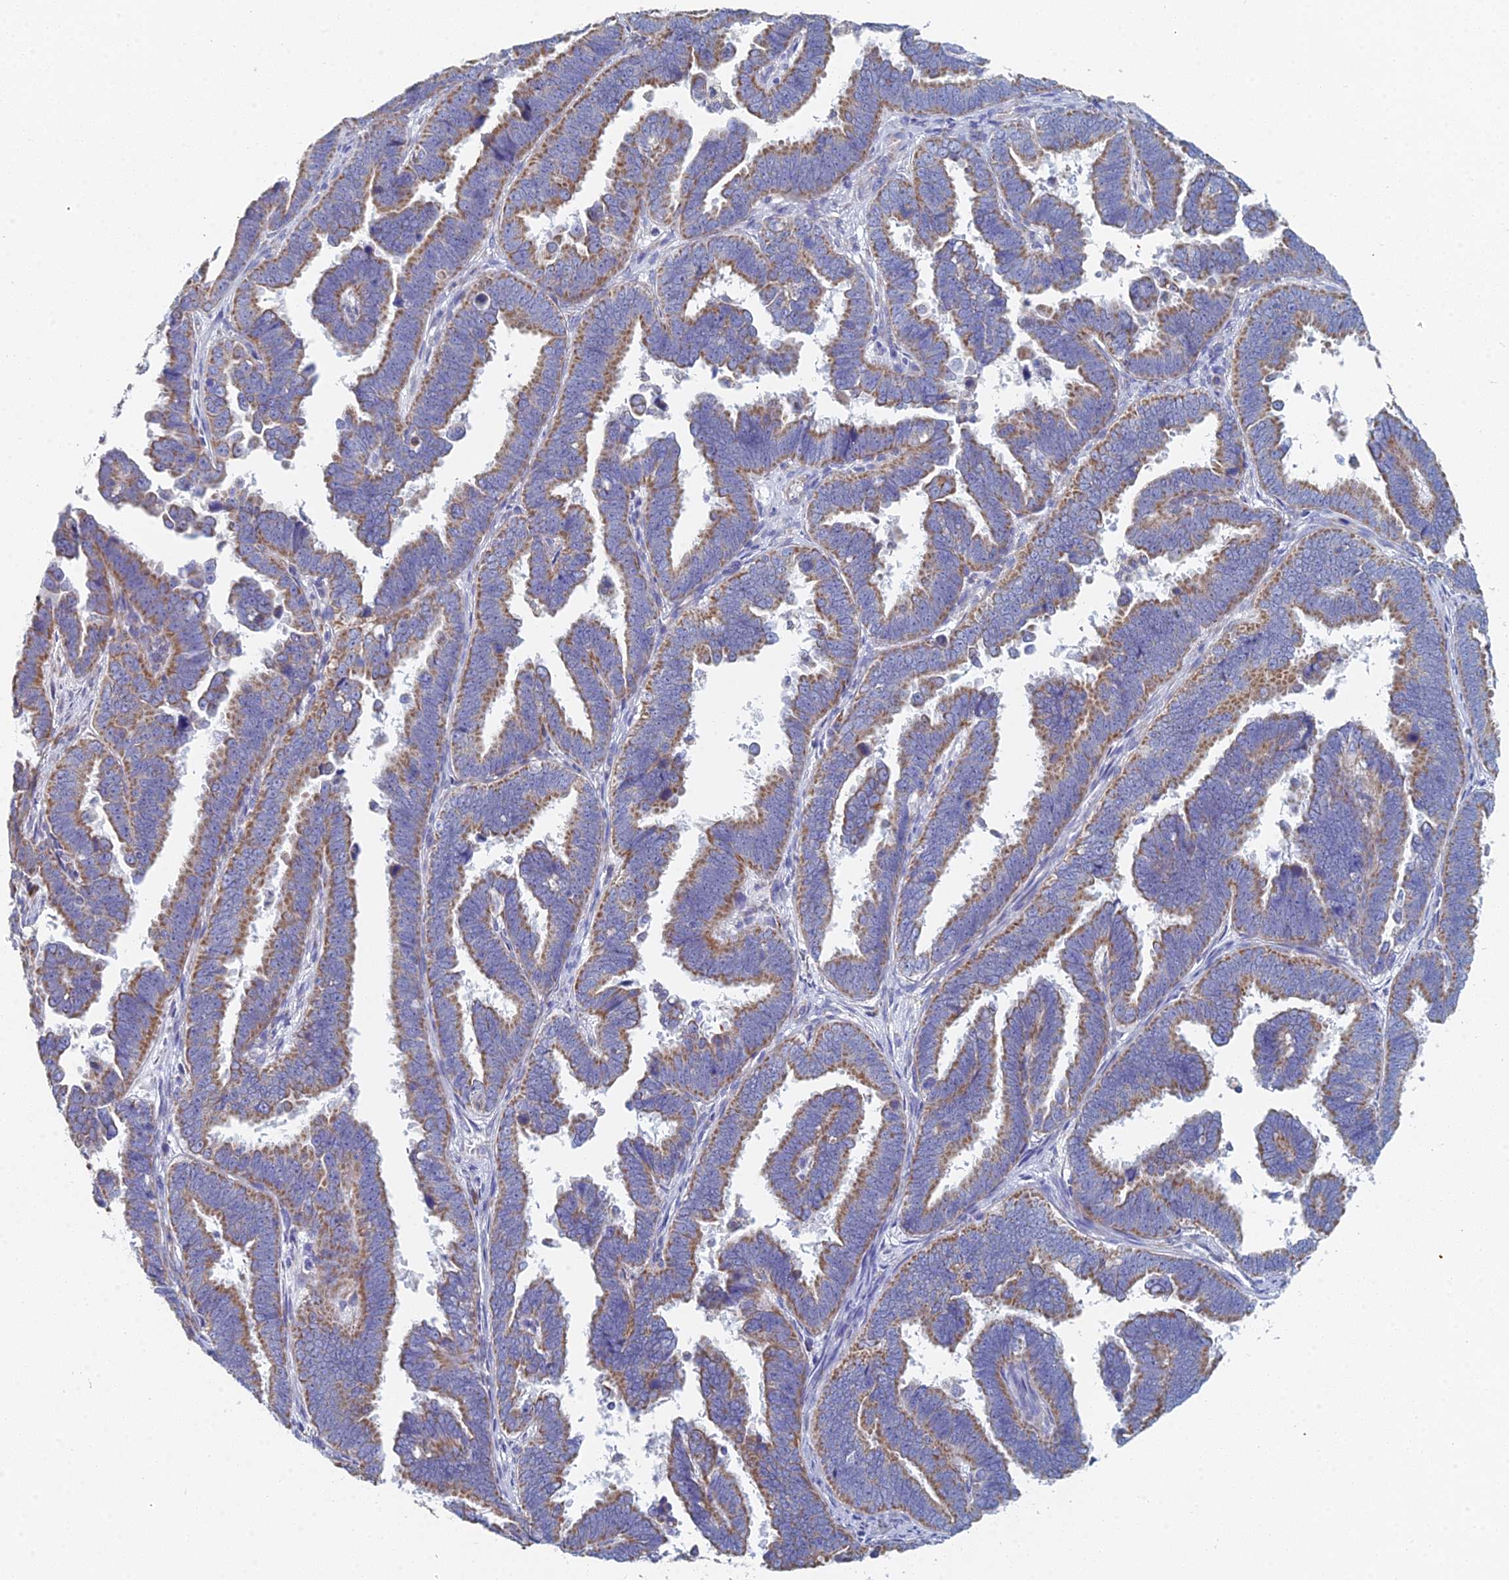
{"staining": {"intensity": "moderate", "quantity": ">75%", "location": "cytoplasmic/membranous"}, "tissue": "endometrial cancer", "cell_type": "Tumor cells", "image_type": "cancer", "snomed": [{"axis": "morphology", "description": "Adenocarcinoma, NOS"}, {"axis": "topography", "description": "Endometrium"}], "caption": "About >75% of tumor cells in human adenocarcinoma (endometrial) exhibit moderate cytoplasmic/membranous protein staining as visualized by brown immunohistochemical staining.", "gene": "CRACR2B", "patient": {"sex": "female", "age": 75}}